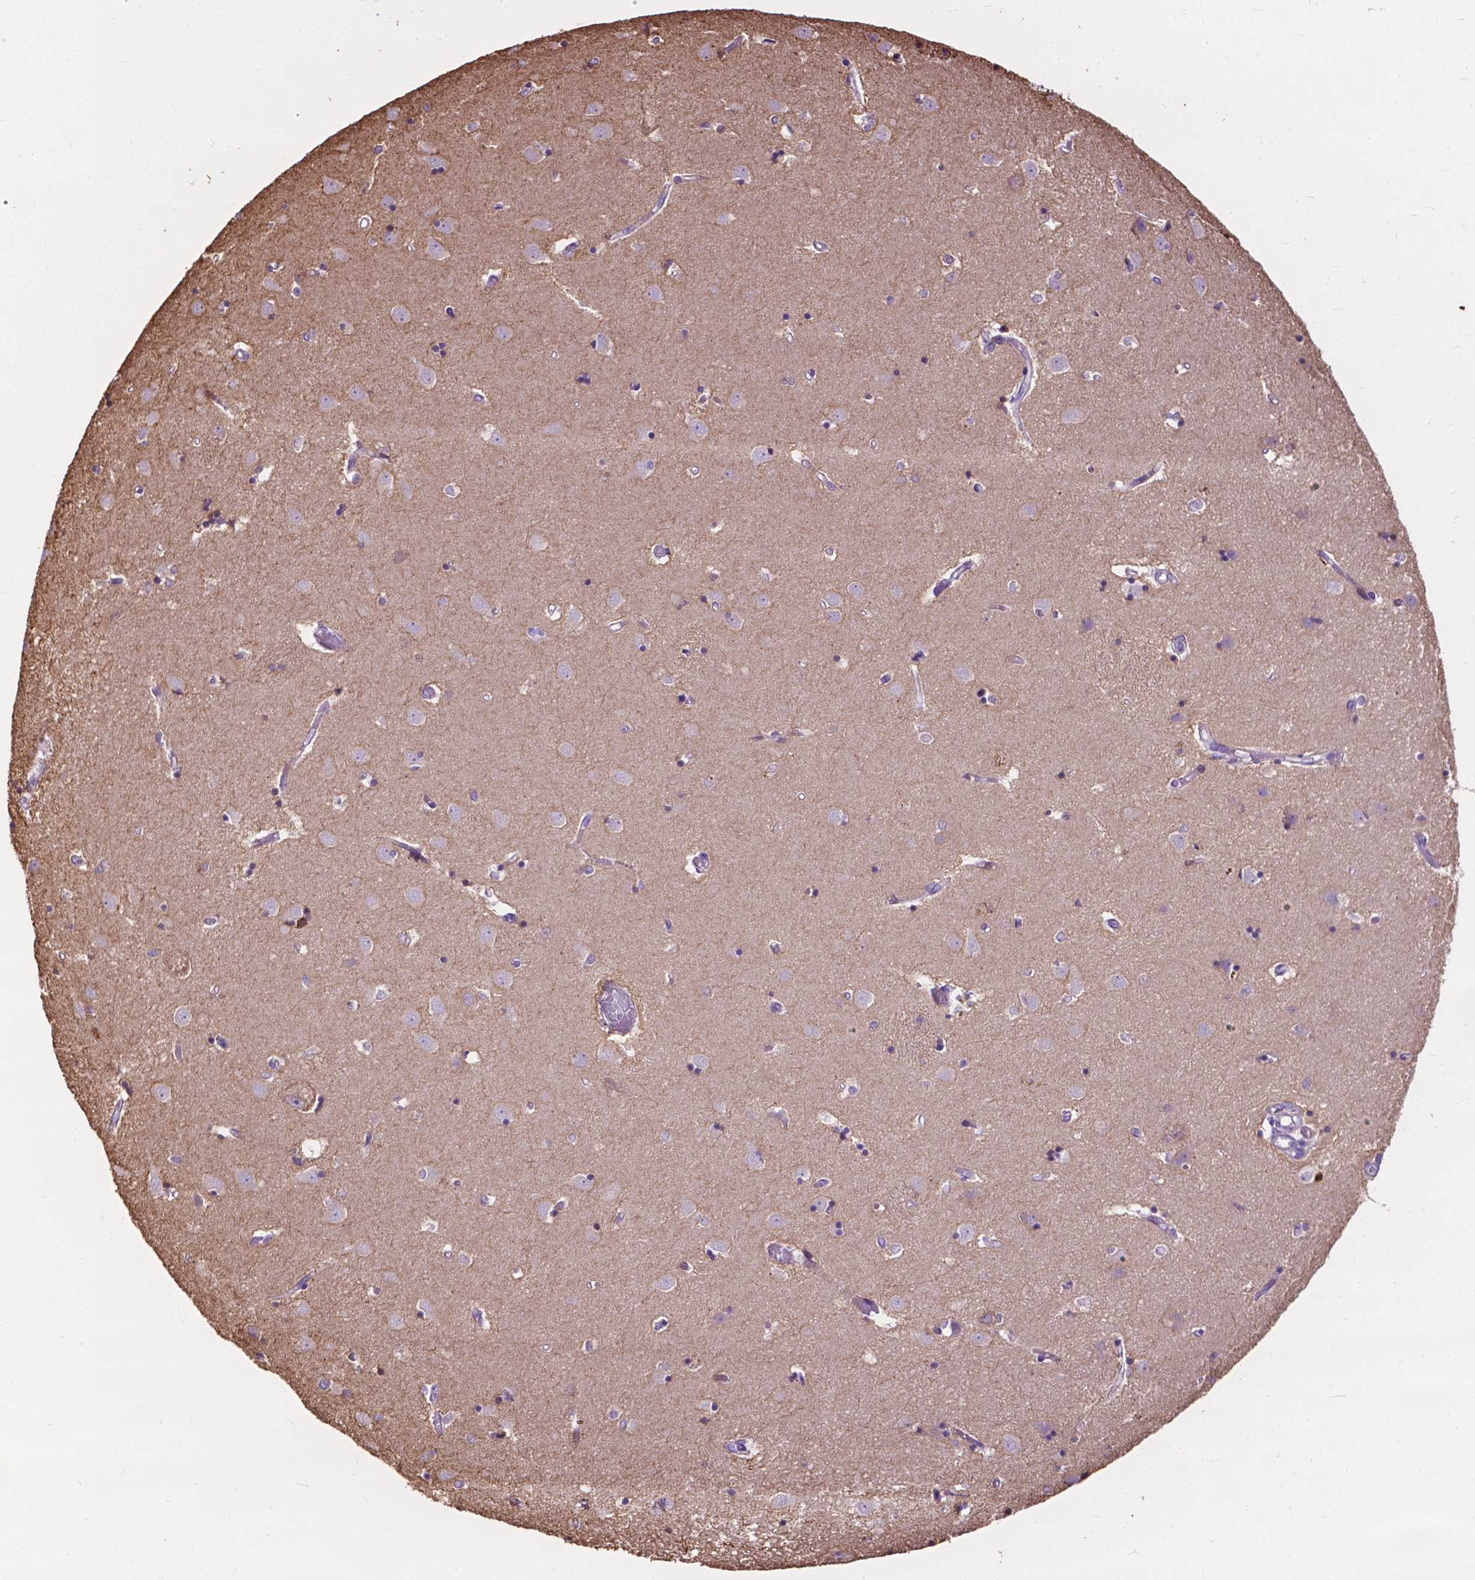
{"staining": {"intensity": "negative", "quantity": "none", "location": "none"}, "tissue": "caudate", "cell_type": "Glial cells", "image_type": "normal", "snomed": [{"axis": "morphology", "description": "Normal tissue, NOS"}, {"axis": "topography", "description": "Lateral ventricle wall"}], "caption": "High power microscopy photomicrograph of an immunohistochemistry photomicrograph of benign caudate, revealing no significant staining in glial cells.", "gene": "PCDHA12", "patient": {"sex": "male", "age": 54}}